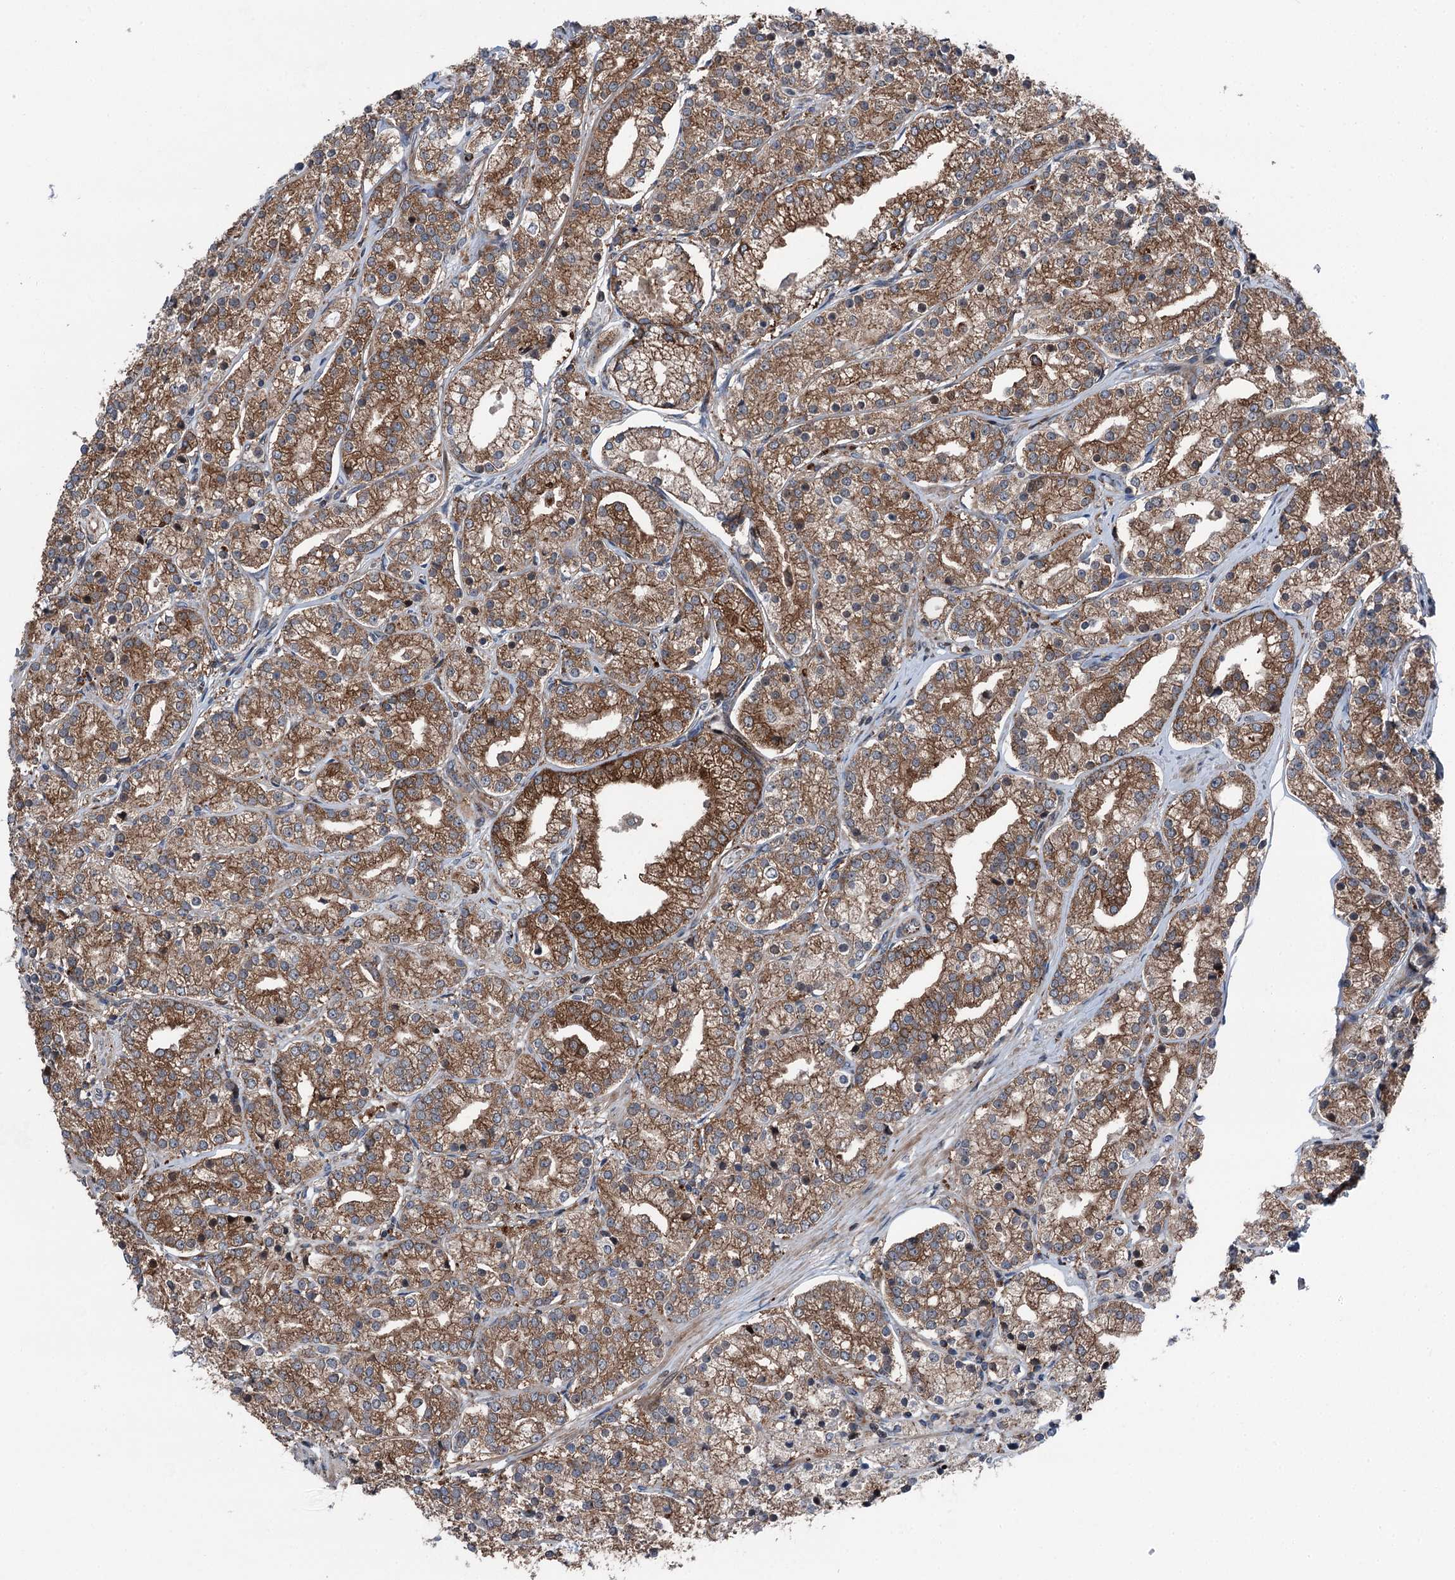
{"staining": {"intensity": "moderate", "quantity": ">75%", "location": "cytoplasmic/membranous"}, "tissue": "prostate cancer", "cell_type": "Tumor cells", "image_type": "cancer", "snomed": [{"axis": "morphology", "description": "Adenocarcinoma, High grade"}, {"axis": "topography", "description": "Prostate"}], "caption": "The image demonstrates immunohistochemical staining of prostate cancer. There is moderate cytoplasmic/membranous staining is identified in approximately >75% of tumor cells. (Brightfield microscopy of DAB IHC at high magnification).", "gene": "POLR1D", "patient": {"sex": "male", "age": 69}}